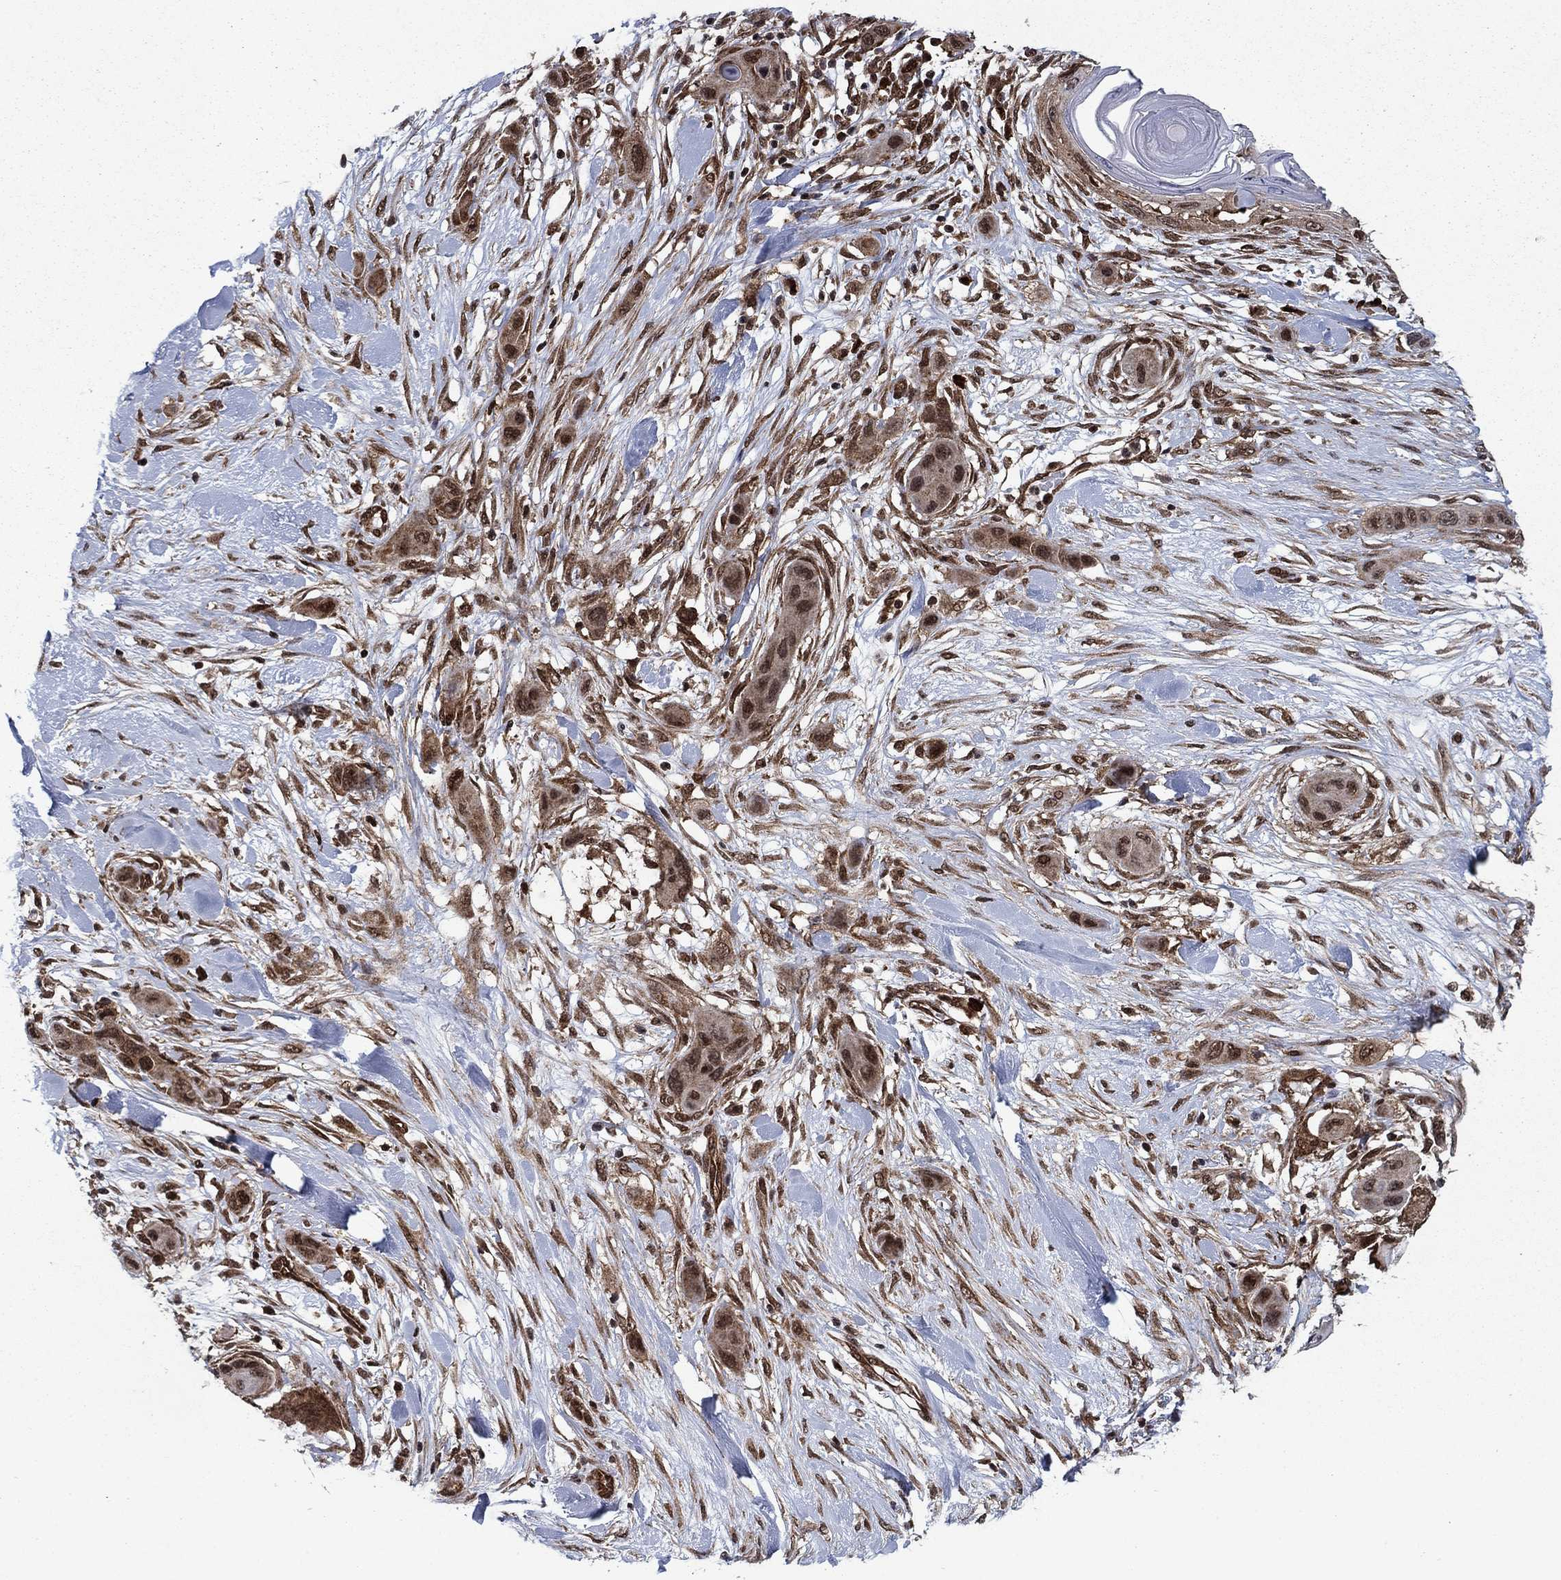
{"staining": {"intensity": "moderate", "quantity": "25%-75%", "location": "cytoplasmic/membranous,nuclear"}, "tissue": "skin cancer", "cell_type": "Tumor cells", "image_type": "cancer", "snomed": [{"axis": "morphology", "description": "Squamous cell carcinoma, NOS"}, {"axis": "topography", "description": "Skin"}], "caption": "Protein staining exhibits moderate cytoplasmic/membranous and nuclear expression in approximately 25%-75% of tumor cells in skin cancer (squamous cell carcinoma).", "gene": "DNAJA1", "patient": {"sex": "male", "age": 79}}